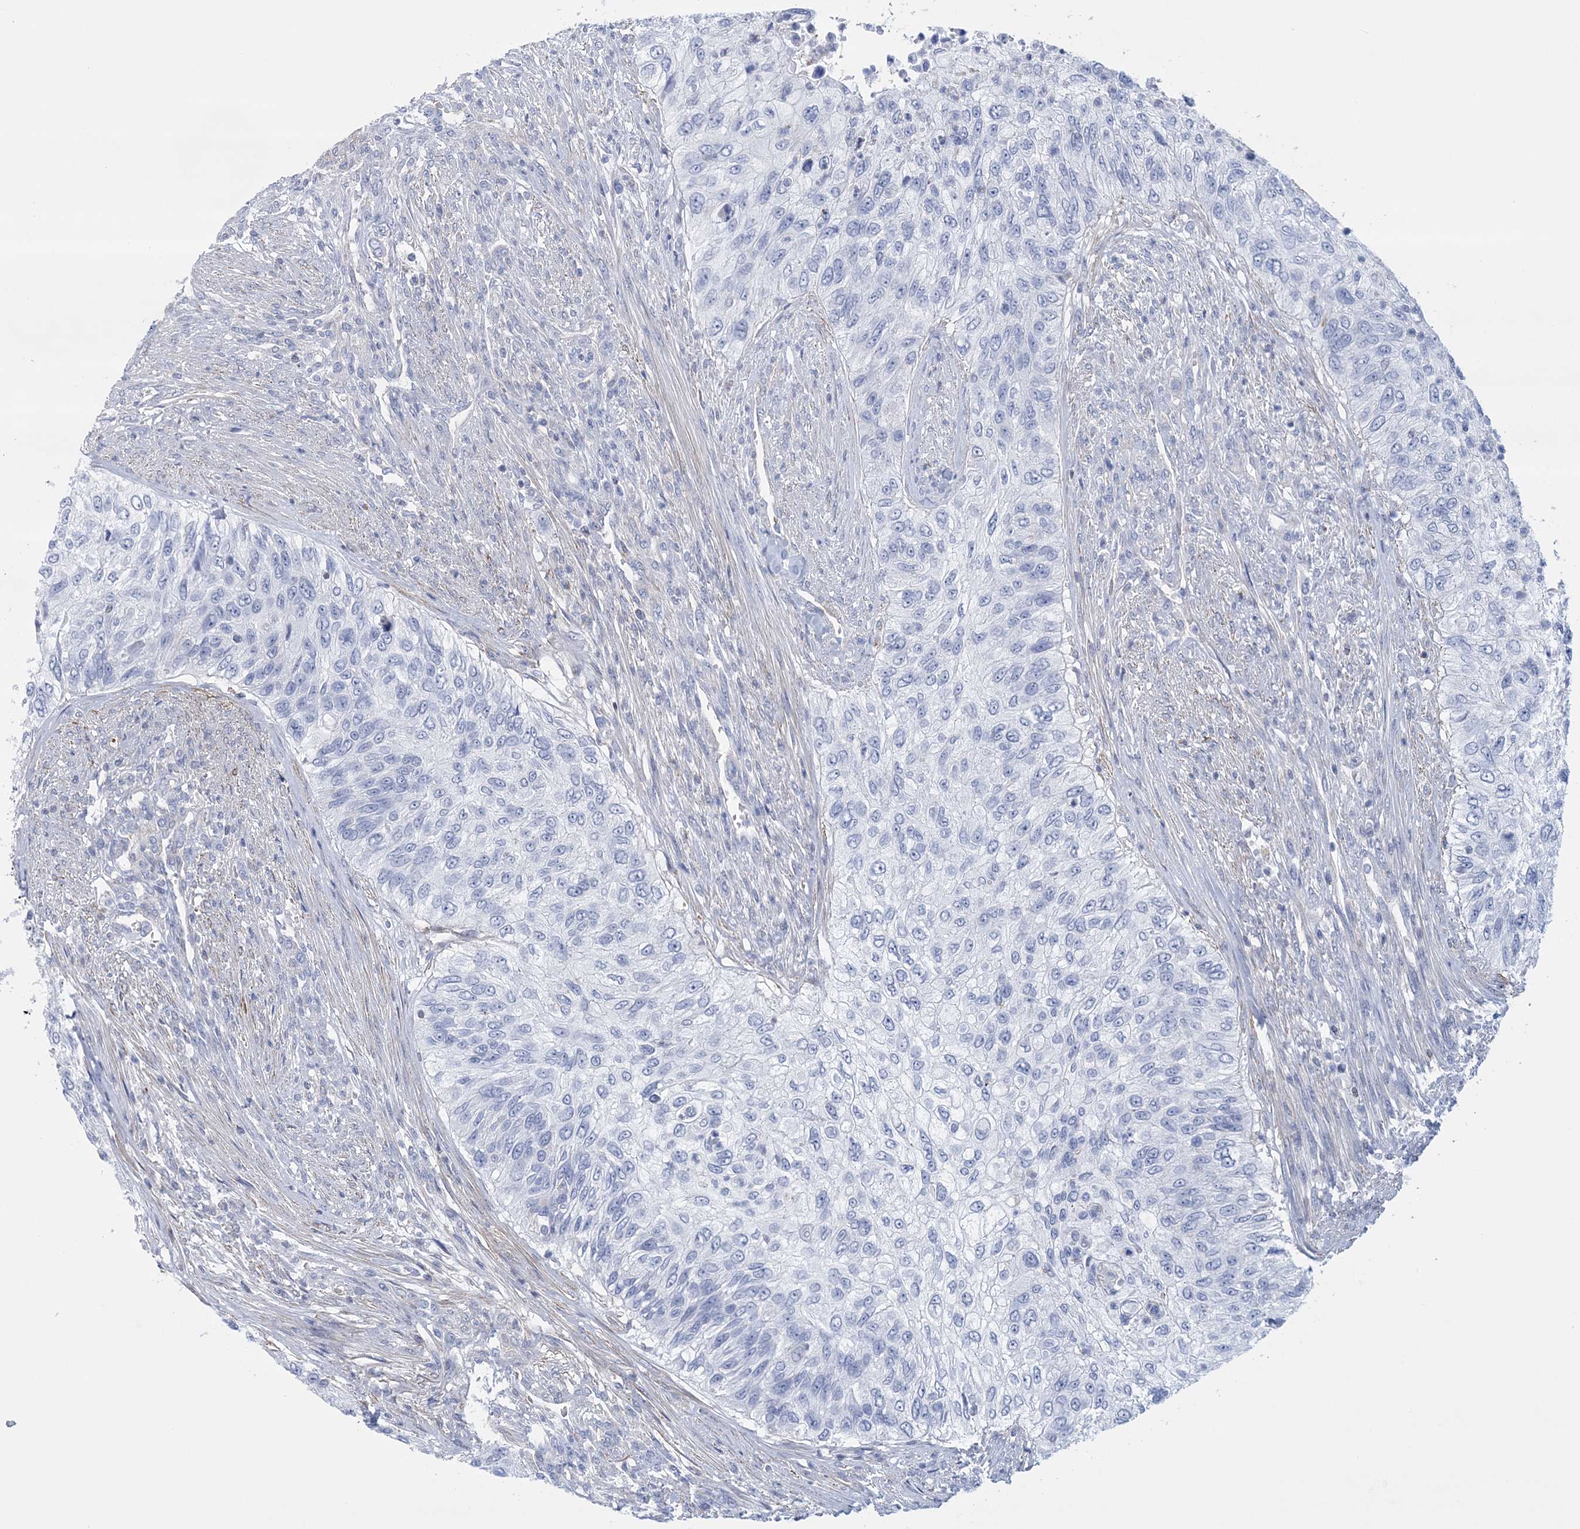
{"staining": {"intensity": "negative", "quantity": "none", "location": "none"}, "tissue": "urothelial cancer", "cell_type": "Tumor cells", "image_type": "cancer", "snomed": [{"axis": "morphology", "description": "Urothelial carcinoma, High grade"}, {"axis": "topography", "description": "Urinary bladder"}], "caption": "A micrograph of human urothelial cancer is negative for staining in tumor cells.", "gene": "C11orf21", "patient": {"sex": "female", "age": 60}}